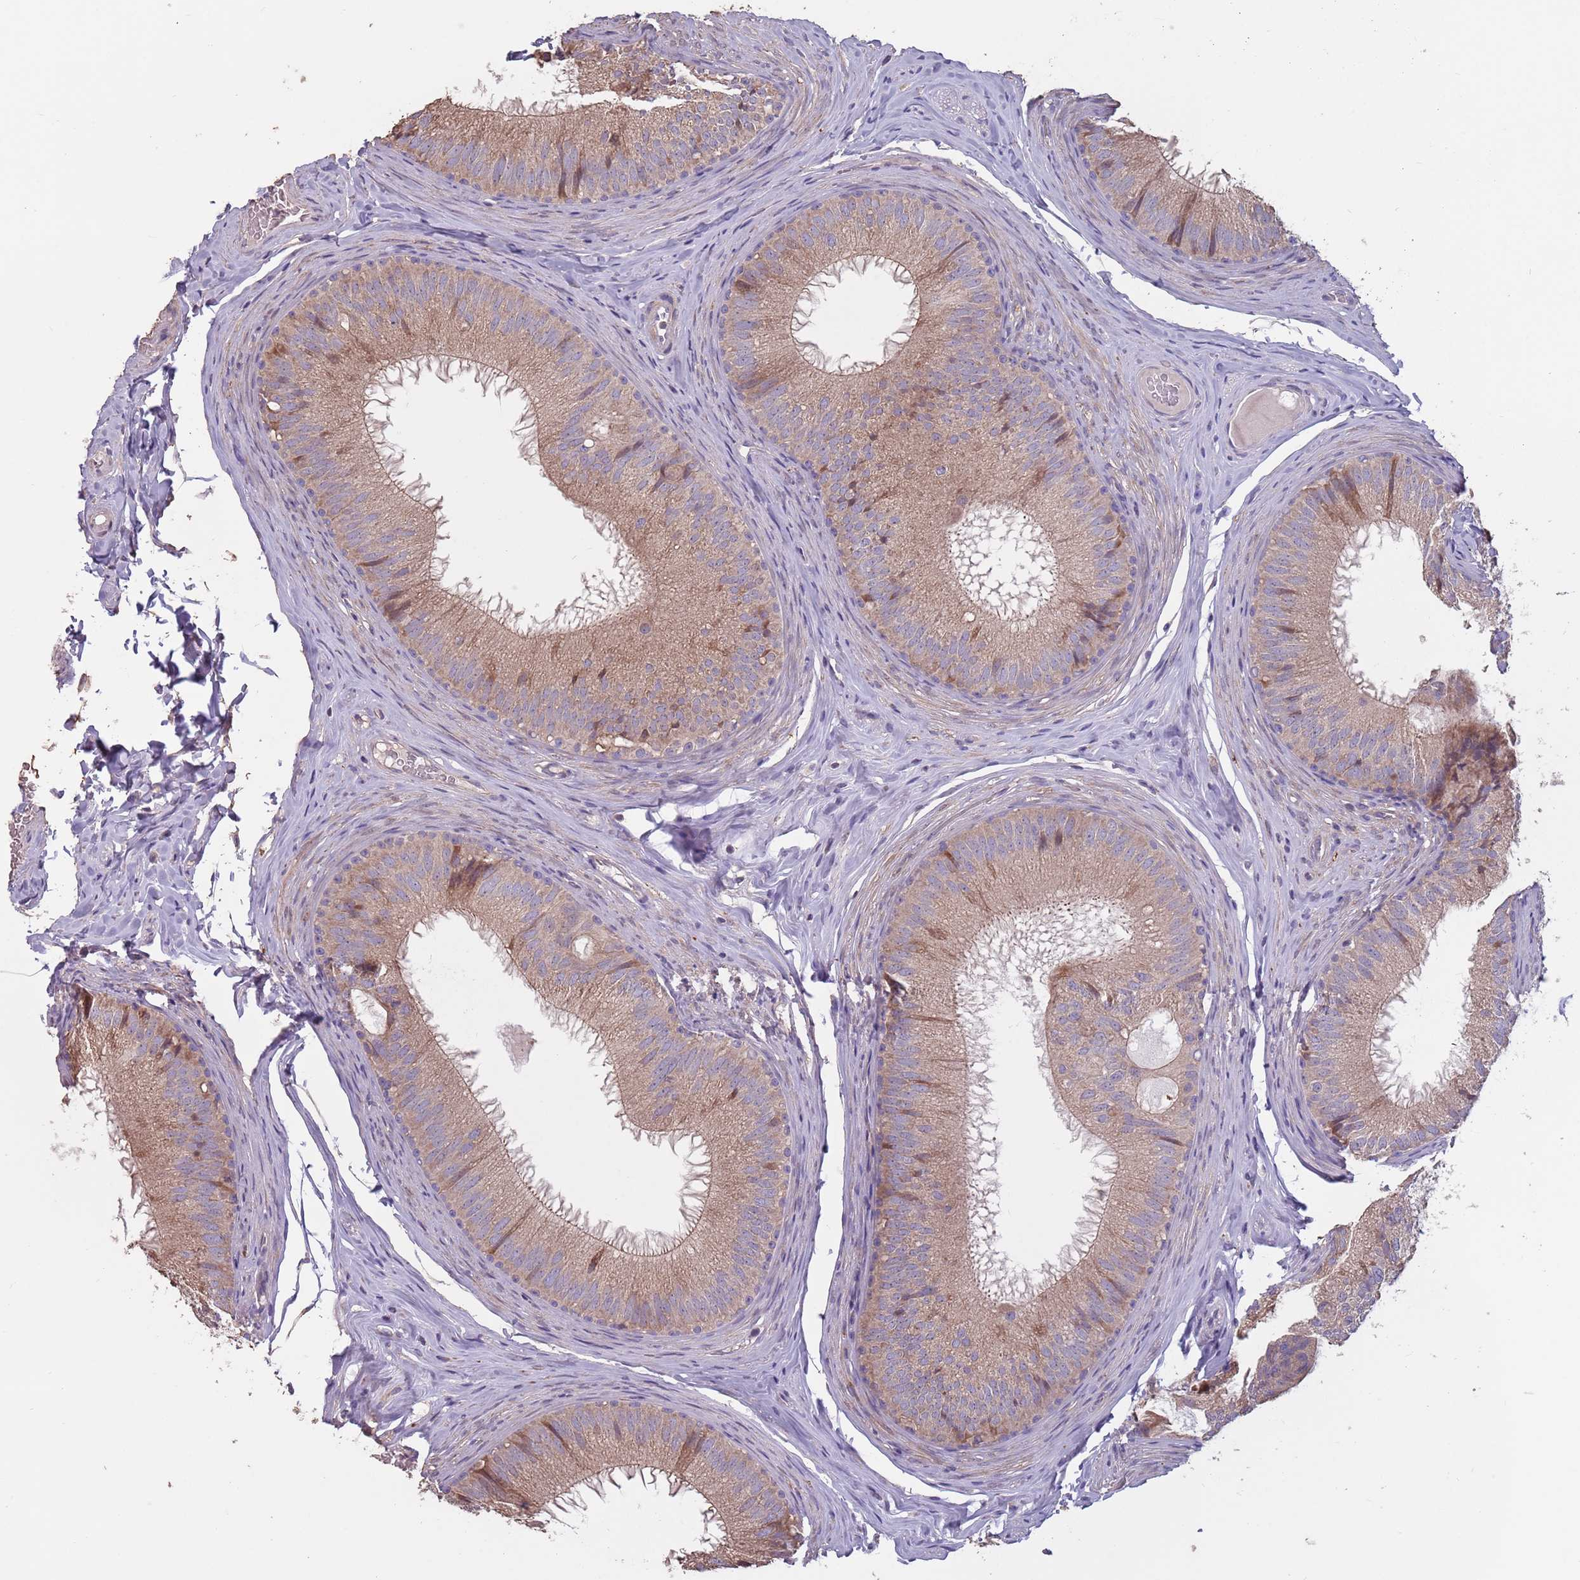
{"staining": {"intensity": "weak", "quantity": ">75%", "location": "cytoplasmic/membranous"}, "tissue": "epididymis", "cell_type": "Glandular cells", "image_type": "normal", "snomed": [{"axis": "morphology", "description": "Normal tissue, NOS"}, {"axis": "topography", "description": "Epididymis"}], "caption": "Unremarkable epididymis shows weak cytoplasmic/membranous expression in approximately >75% of glandular cells.", "gene": "MBD3L1", "patient": {"sex": "male", "age": 34}}